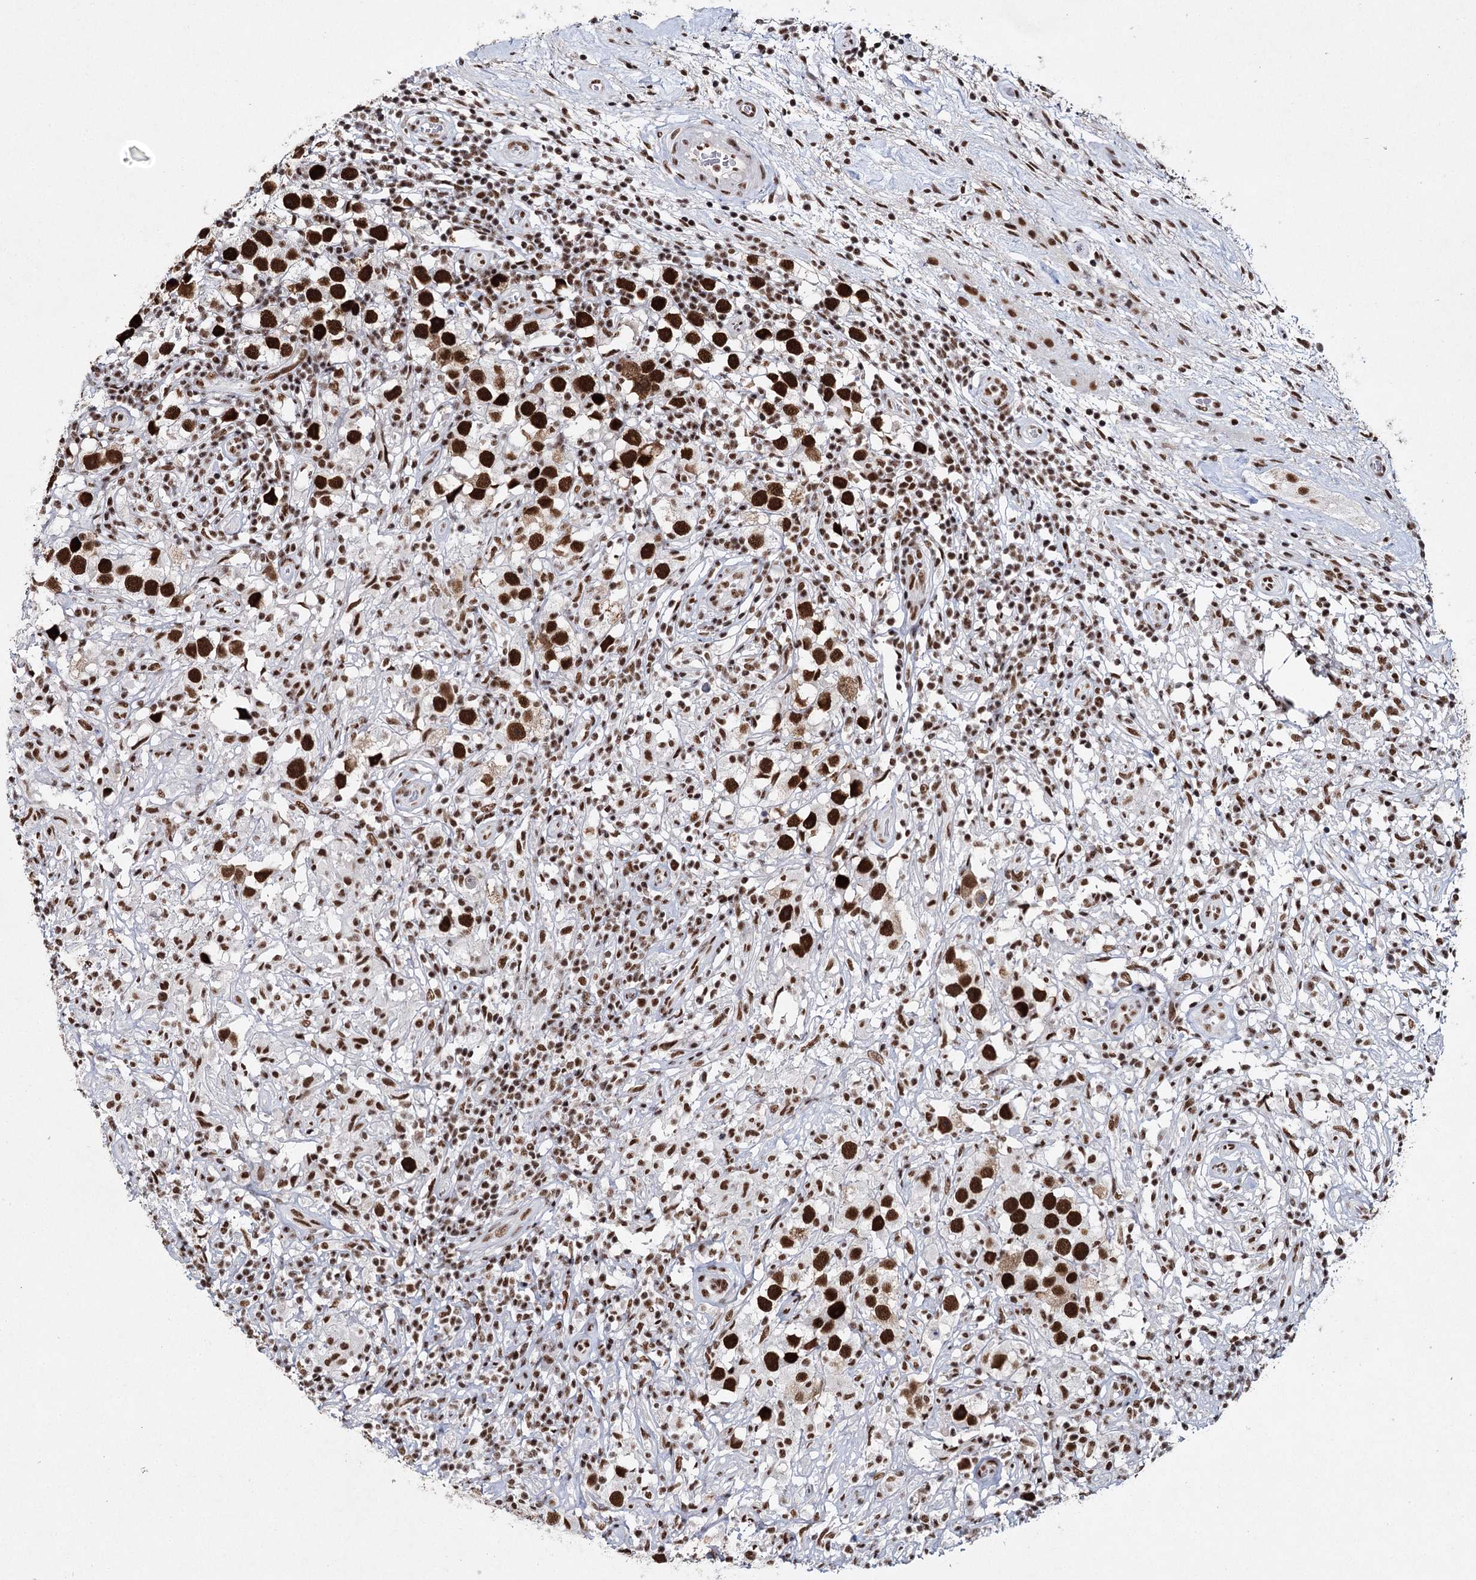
{"staining": {"intensity": "strong", "quantity": ">75%", "location": "nuclear"}, "tissue": "testis cancer", "cell_type": "Tumor cells", "image_type": "cancer", "snomed": [{"axis": "morphology", "description": "Seminoma, NOS"}, {"axis": "topography", "description": "Testis"}], "caption": "Tumor cells display high levels of strong nuclear expression in about >75% of cells in testis cancer.", "gene": "SCAF8", "patient": {"sex": "male", "age": 49}}